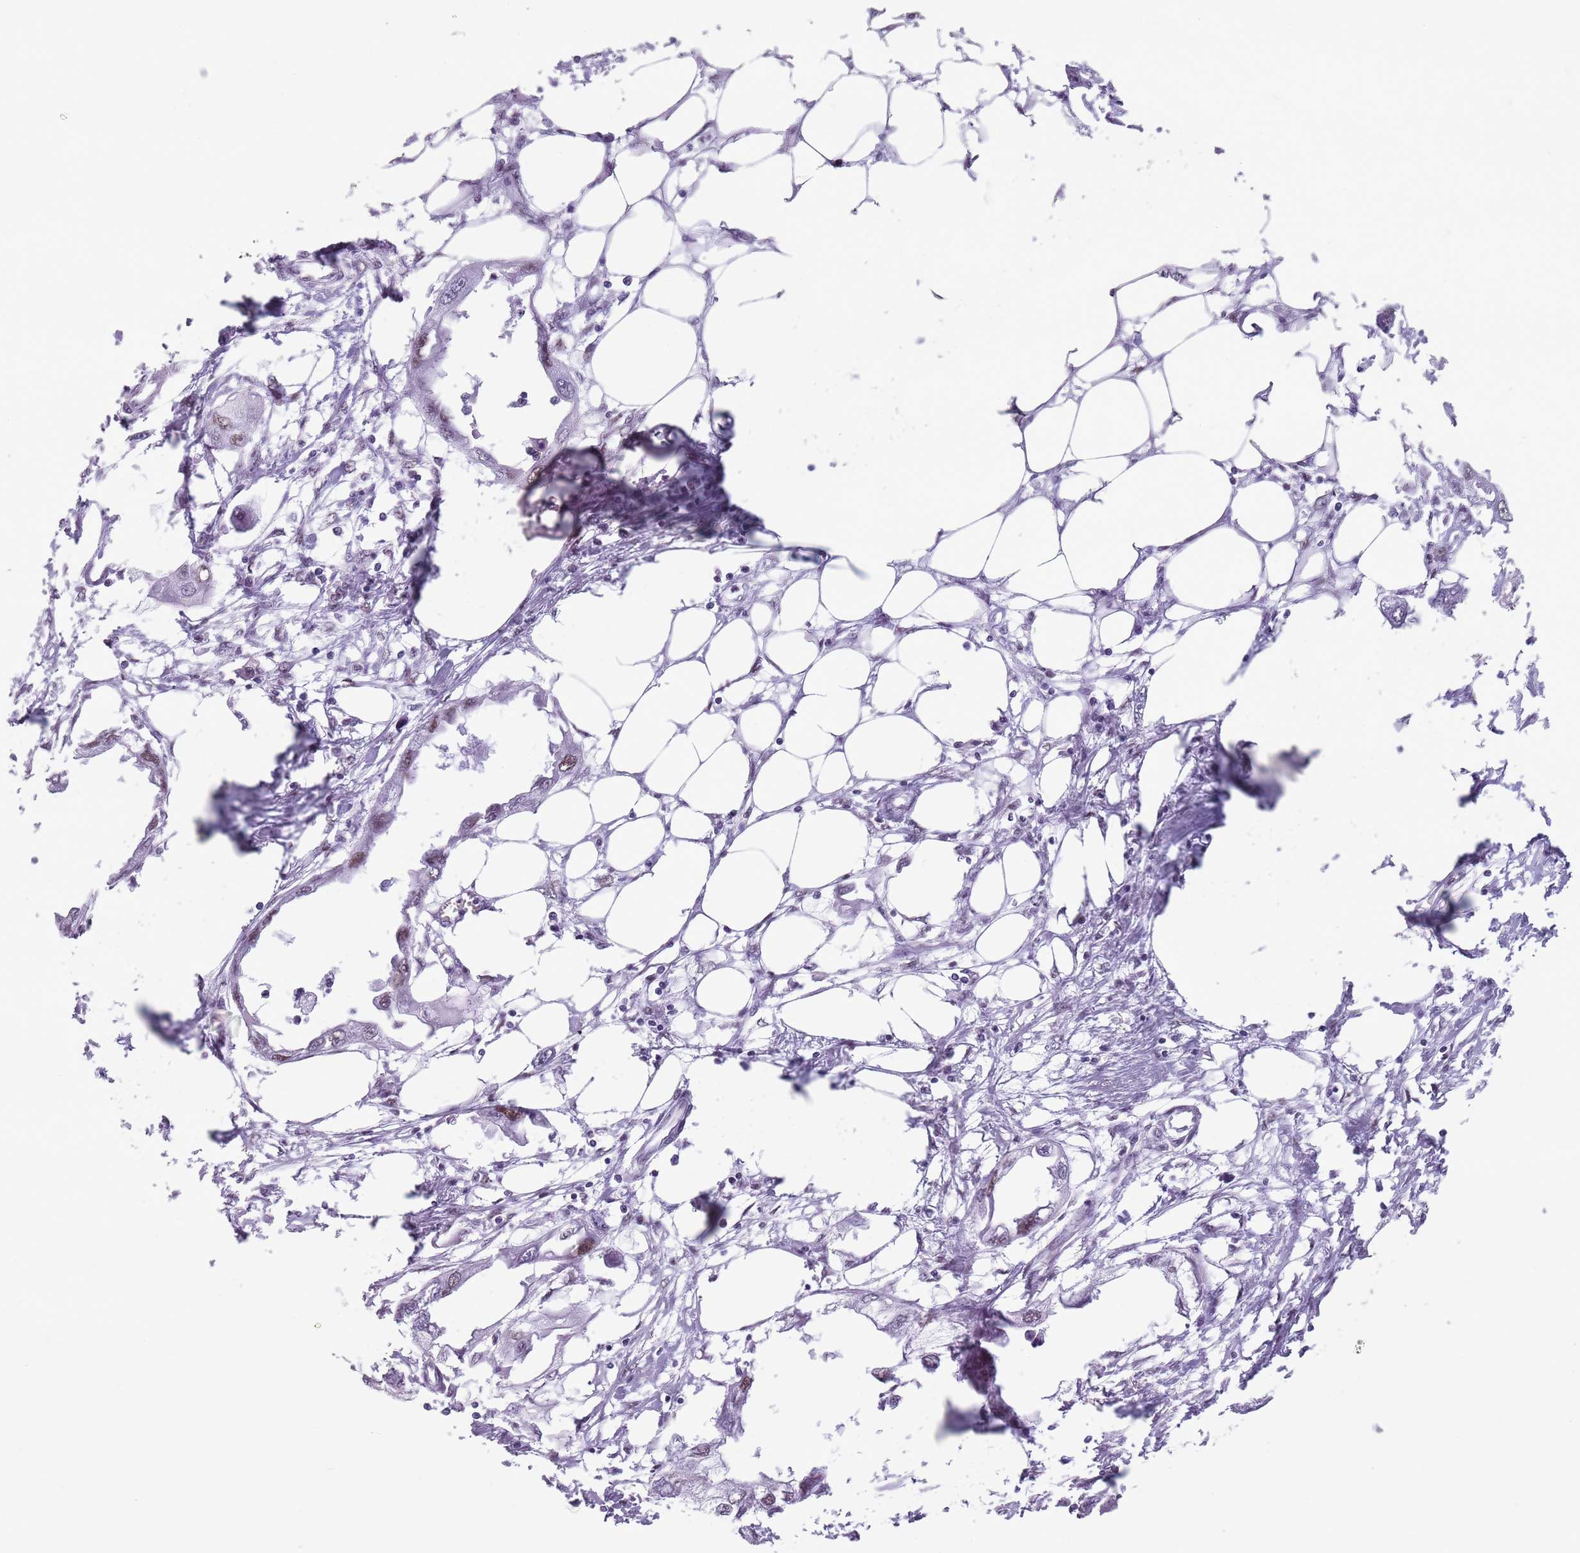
{"staining": {"intensity": "moderate", "quantity": "<25%", "location": "nuclear"}, "tissue": "endometrial cancer", "cell_type": "Tumor cells", "image_type": "cancer", "snomed": [{"axis": "morphology", "description": "Adenocarcinoma, NOS"}, {"axis": "morphology", "description": "Adenocarcinoma, metastatic, NOS"}, {"axis": "topography", "description": "Adipose tissue"}, {"axis": "topography", "description": "Endometrium"}], "caption": "Immunohistochemical staining of endometrial cancer (metastatic adenocarcinoma) reveals low levels of moderate nuclear protein expression in about <25% of tumor cells. (brown staining indicates protein expression, while blue staining denotes nuclei).", "gene": "FAM104B", "patient": {"sex": "female", "age": 67}}